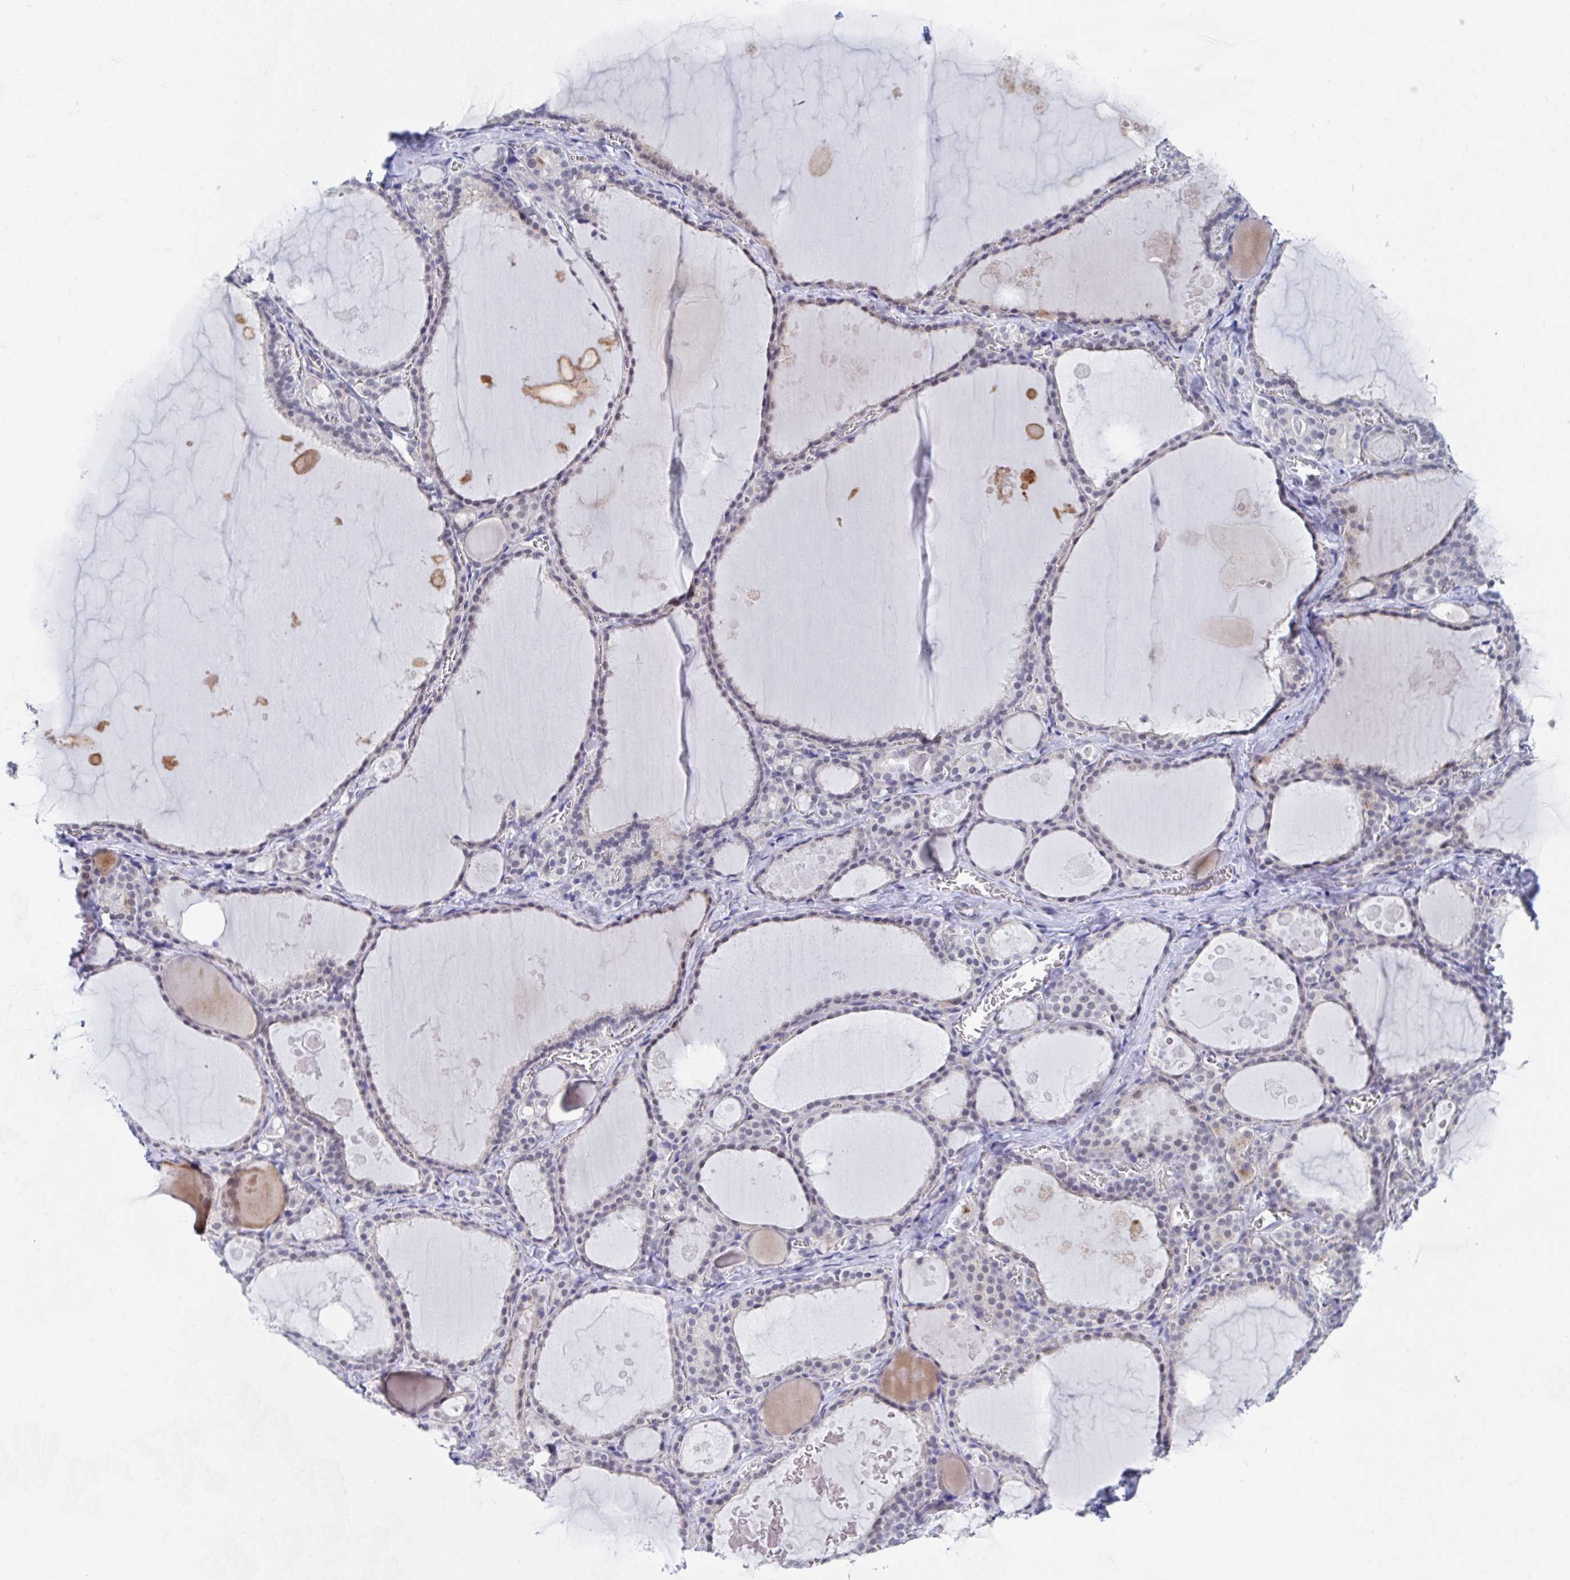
{"staining": {"intensity": "weak", "quantity": "<25%", "location": "cytoplasmic/membranous,nuclear"}, "tissue": "thyroid gland", "cell_type": "Glandular cells", "image_type": "normal", "snomed": [{"axis": "morphology", "description": "Normal tissue, NOS"}, {"axis": "topography", "description": "Thyroid gland"}], "caption": "This histopathology image is of normal thyroid gland stained with immunohistochemistry (IHC) to label a protein in brown with the nuclei are counter-stained blue. There is no staining in glandular cells. (DAB (3,3'-diaminobenzidine) immunohistochemistry (IHC) visualized using brightfield microscopy, high magnification).", "gene": "DAOA", "patient": {"sex": "male", "age": 56}}